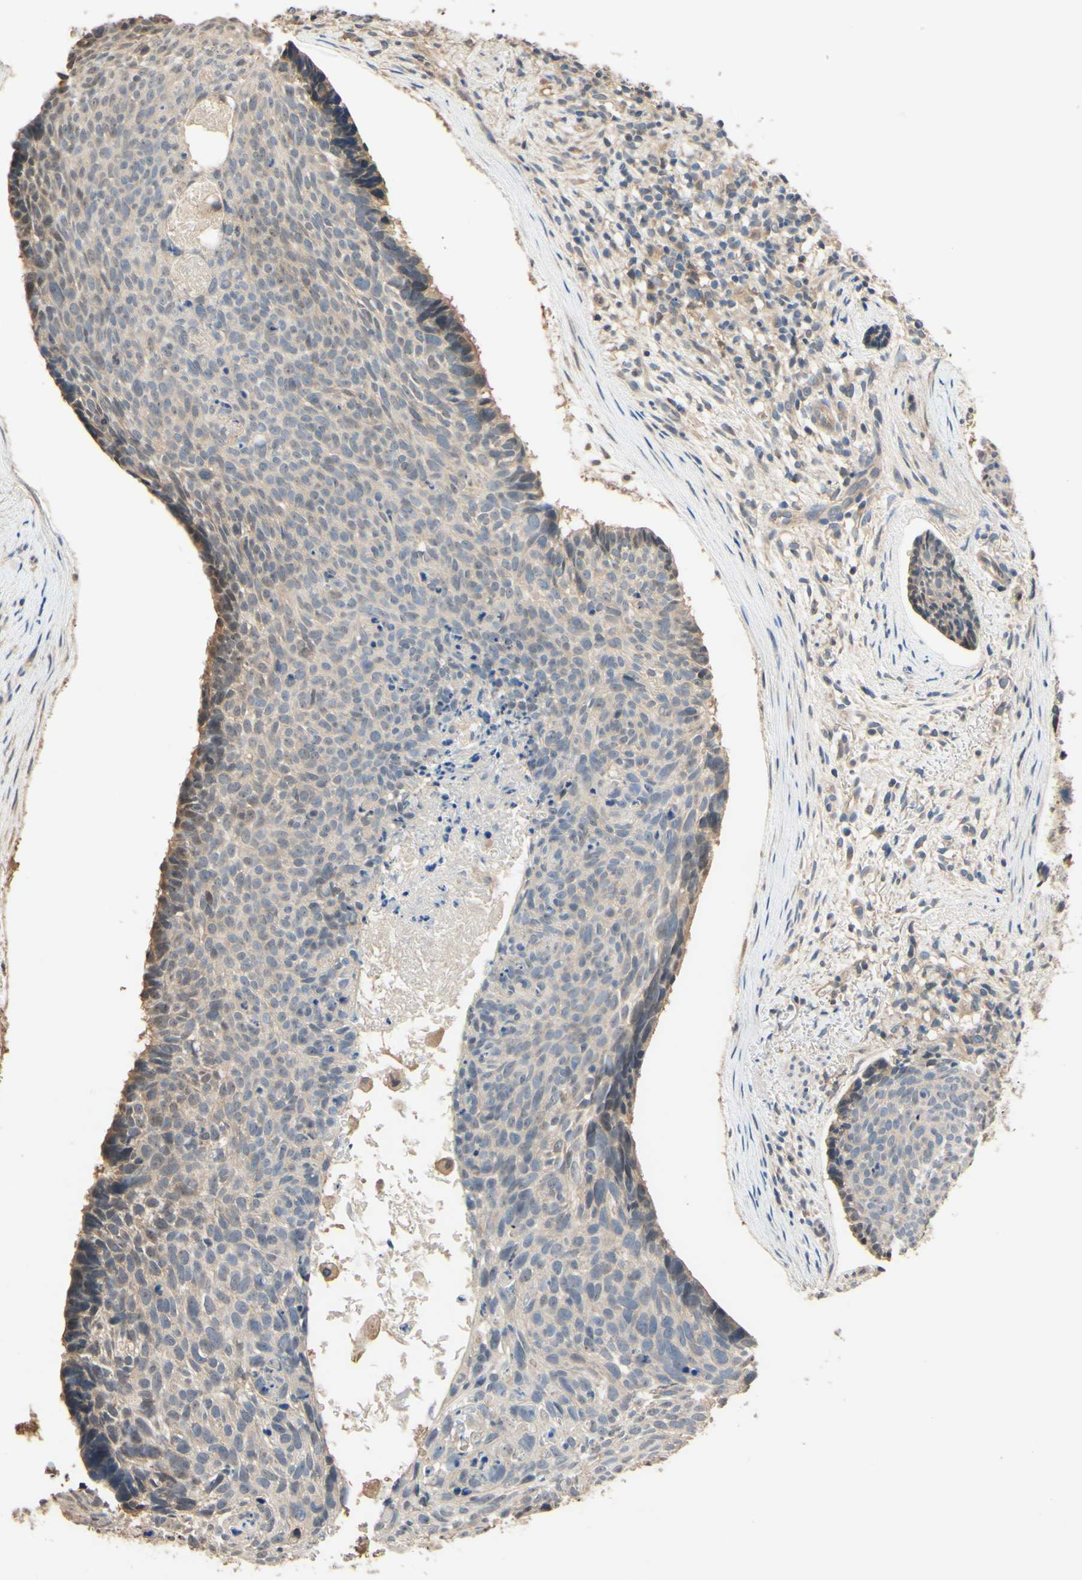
{"staining": {"intensity": "negative", "quantity": "none", "location": "none"}, "tissue": "skin cancer", "cell_type": "Tumor cells", "image_type": "cancer", "snomed": [{"axis": "morphology", "description": "Normal tissue, NOS"}, {"axis": "morphology", "description": "Basal cell carcinoma"}, {"axis": "topography", "description": "Skin"}], "caption": "Skin cancer (basal cell carcinoma) stained for a protein using IHC shows no positivity tumor cells.", "gene": "SMIM19", "patient": {"sex": "female", "age": 56}}